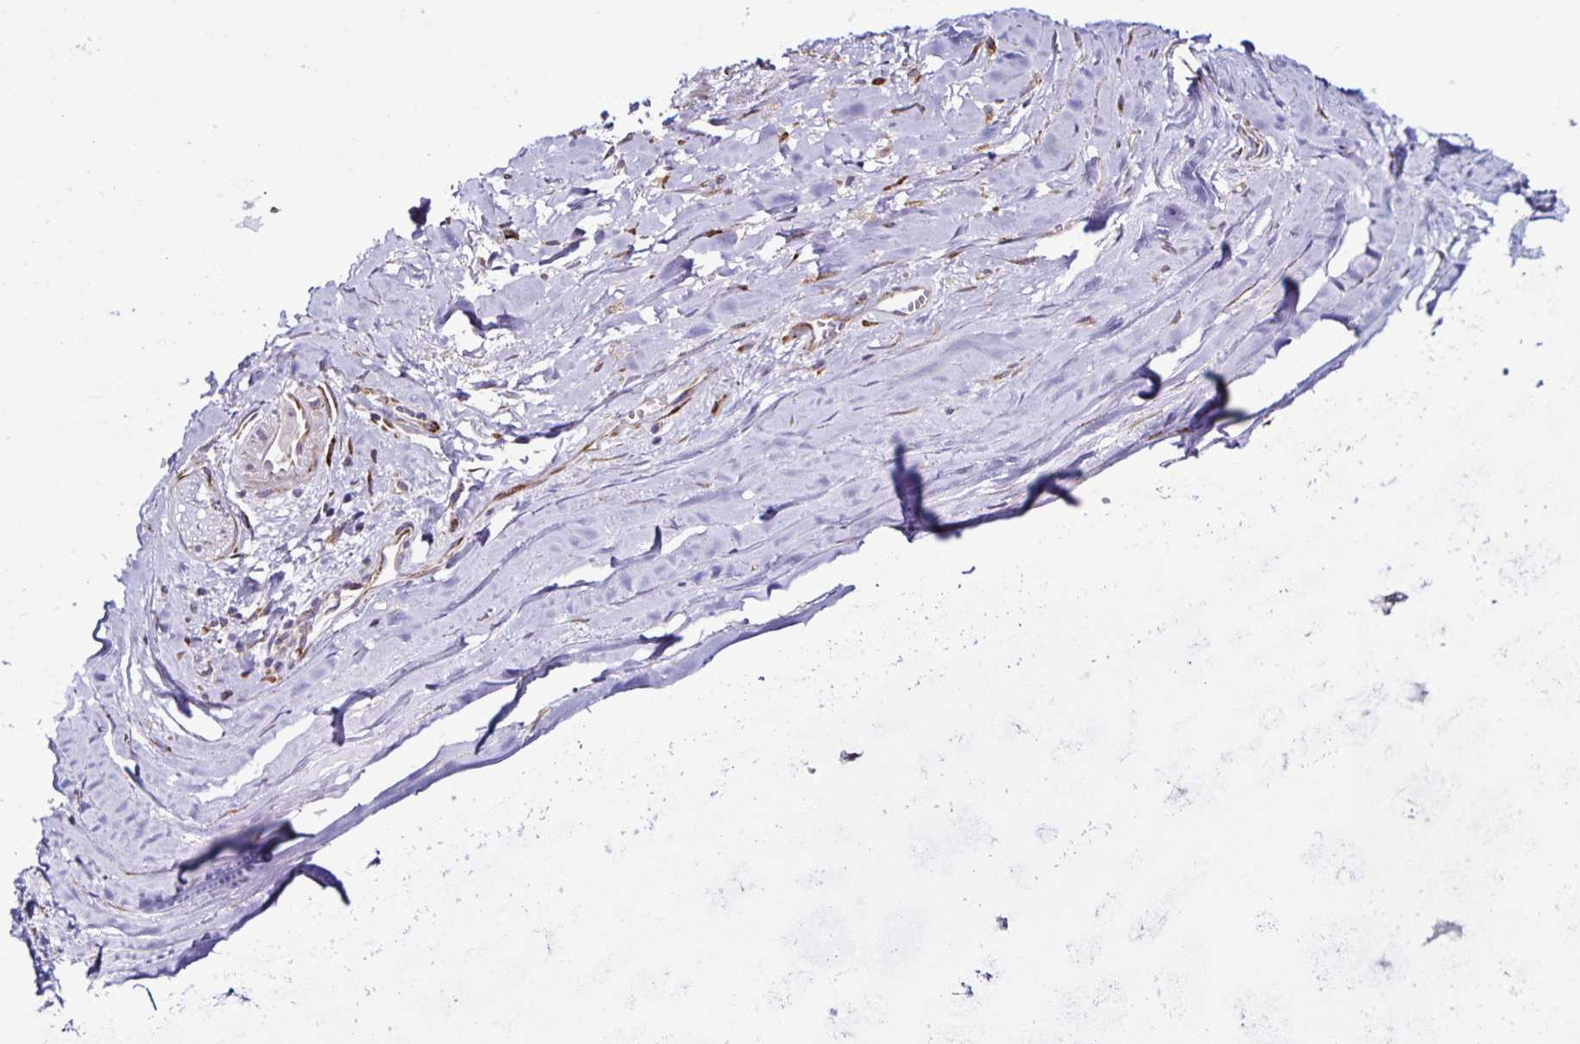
{"staining": {"intensity": "negative", "quantity": "none", "location": "none"}, "tissue": "adipose tissue", "cell_type": "Adipocytes", "image_type": "normal", "snomed": [{"axis": "morphology", "description": "Normal tissue, NOS"}, {"axis": "topography", "description": "Cartilage tissue"}, {"axis": "topography", "description": "Nasopharynx"}, {"axis": "topography", "description": "Thyroid gland"}], "caption": "The photomicrograph displays no significant expression in adipocytes of adipose tissue.", "gene": "OSBPL5", "patient": {"sex": "male", "age": 63}}